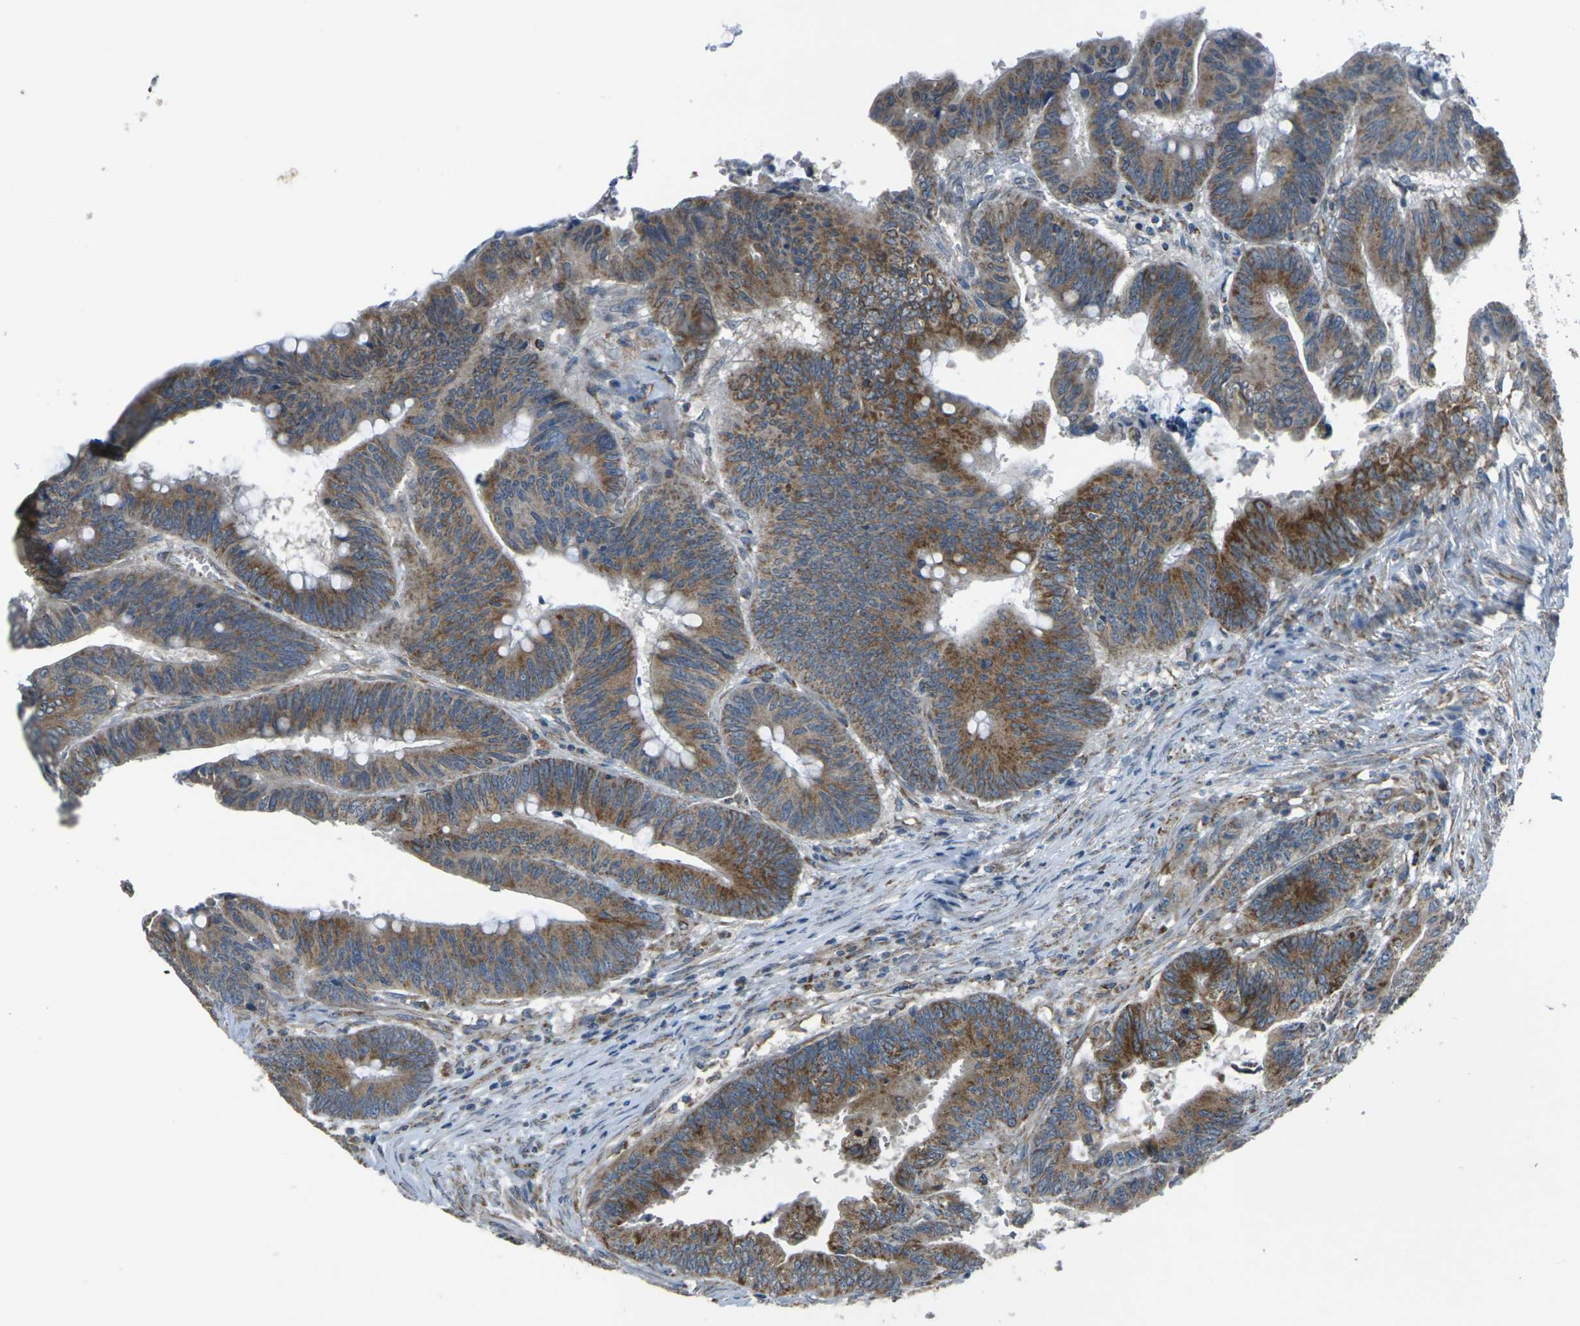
{"staining": {"intensity": "moderate", "quantity": ">75%", "location": "cytoplasmic/membranous"}, "tissue": "colorectal cancer", "cell_type": "Tumor cells", "image_type": "cancer", "snomed": [{"axis": "morphology", "description": "Adenocarcinoma, NOS"}, {"axis": "topography", "description": "Colon"}], "caption": "Colorectal cancer (adenocarcinoma) tissue demonstrates moderate cytoplasmic/membranous staining in about >75% of tumor cells, visualized by immunohistochemistry.", "gene": "TMEM120B", "patient": {"sex": "male", "age": 45}}